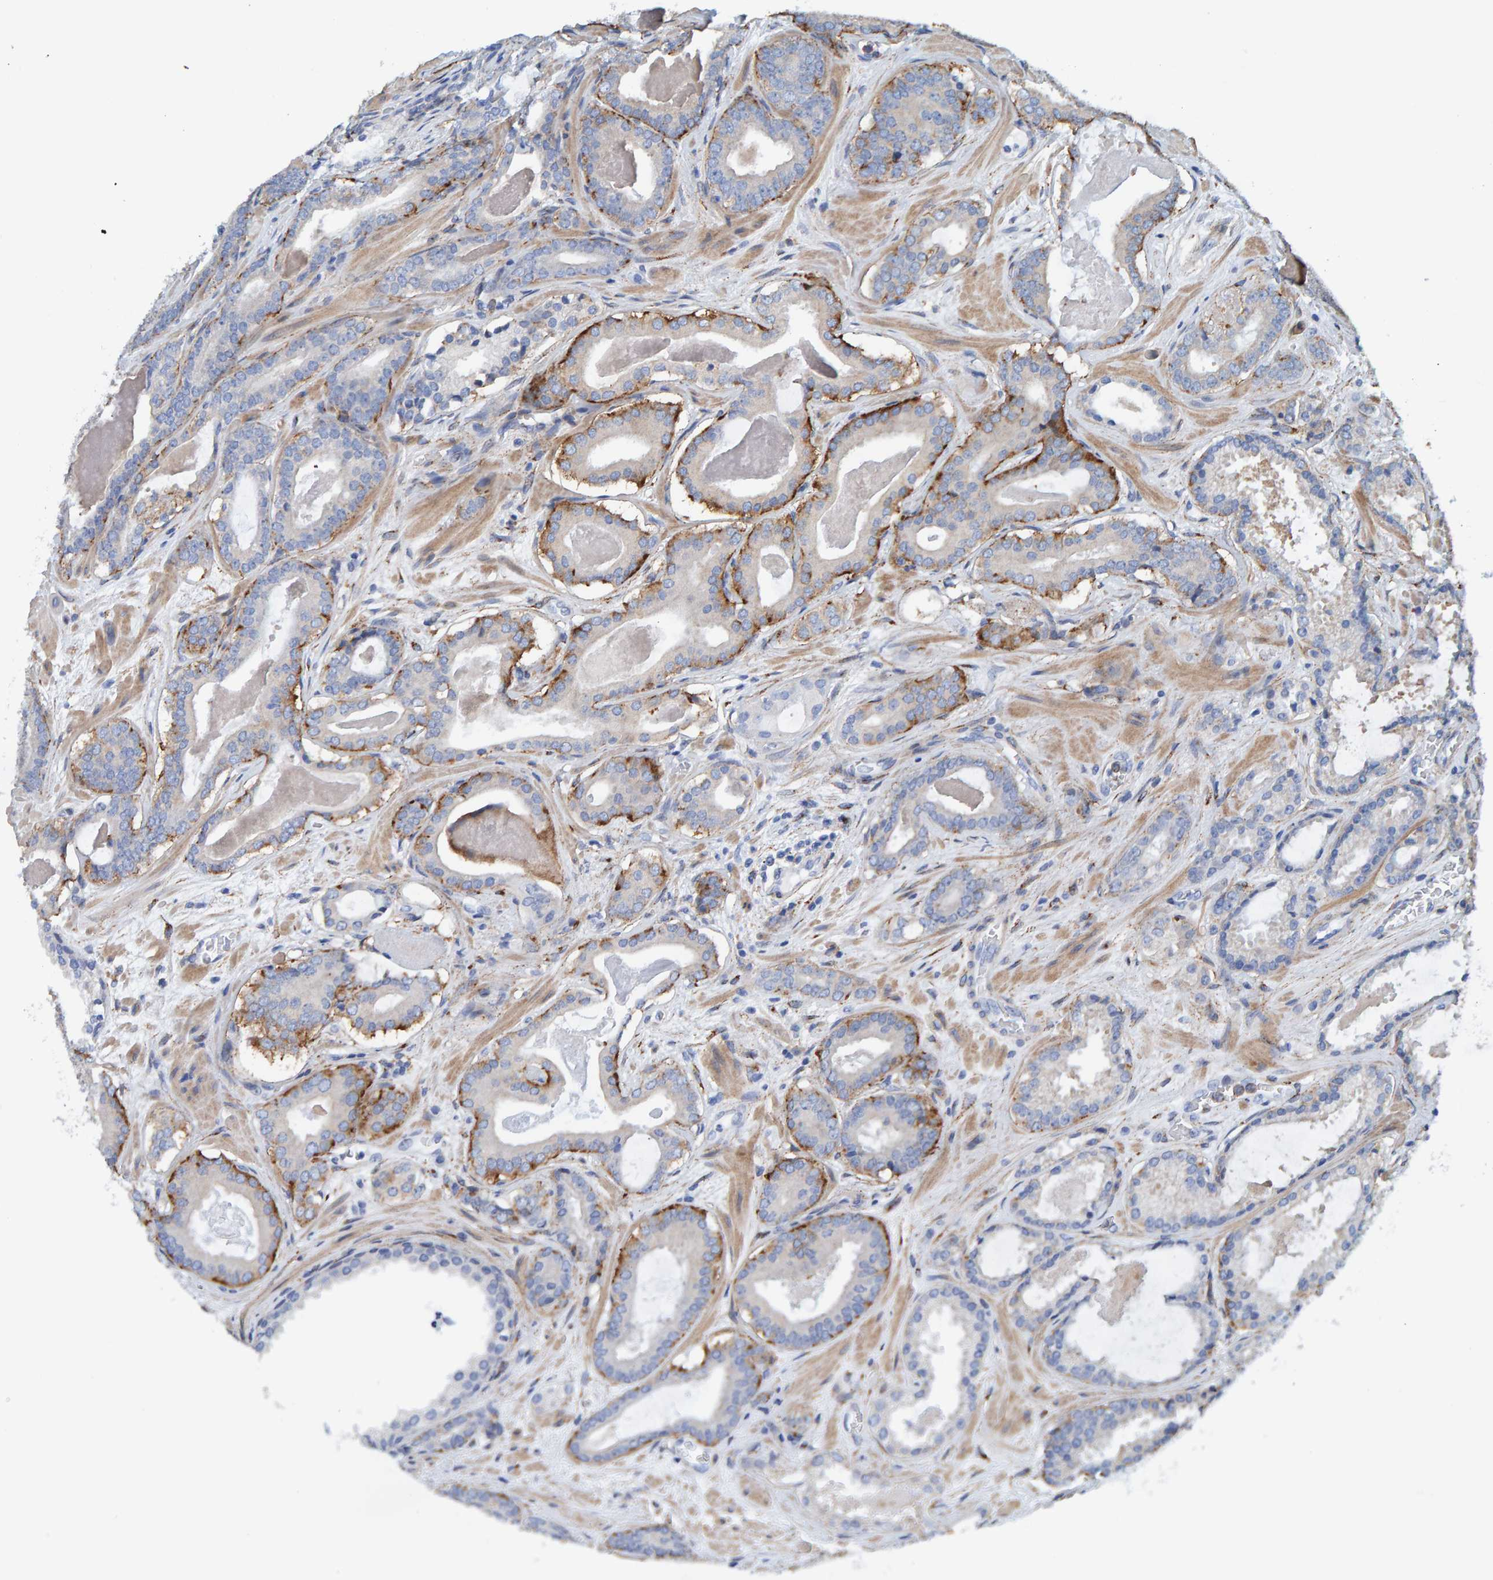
{"staining": {"intensity": "moderate", "quantity": "<25%", "location": "cytoplasmic/membranous"}, "tissue": "prostate cancer", "cell_type": "Tumor cells", "image_type": "cancer", "snomed": [{"axis": "morphology", "description": "Adenocarcinoma, High grade"}, {"axis": "topography", "description": "Prostate"}], "caption": "Immunohistochemistry (IHC) staining of adenocarcinoma (high-grade) (prostate), which exhibits low levels of moderate cytoplasmic/membranous expression in about <25% of tumor cells indicating moderate cytoplasmic/membranous protein staining. The staining was performed using DAB (3,3'-diaminobenzidine) (brown) for protein detection and nuclei were counterstained in hematoxylin (blue).", "gene": "LRP1", "patient": {"sex": "male", "age": 60}}